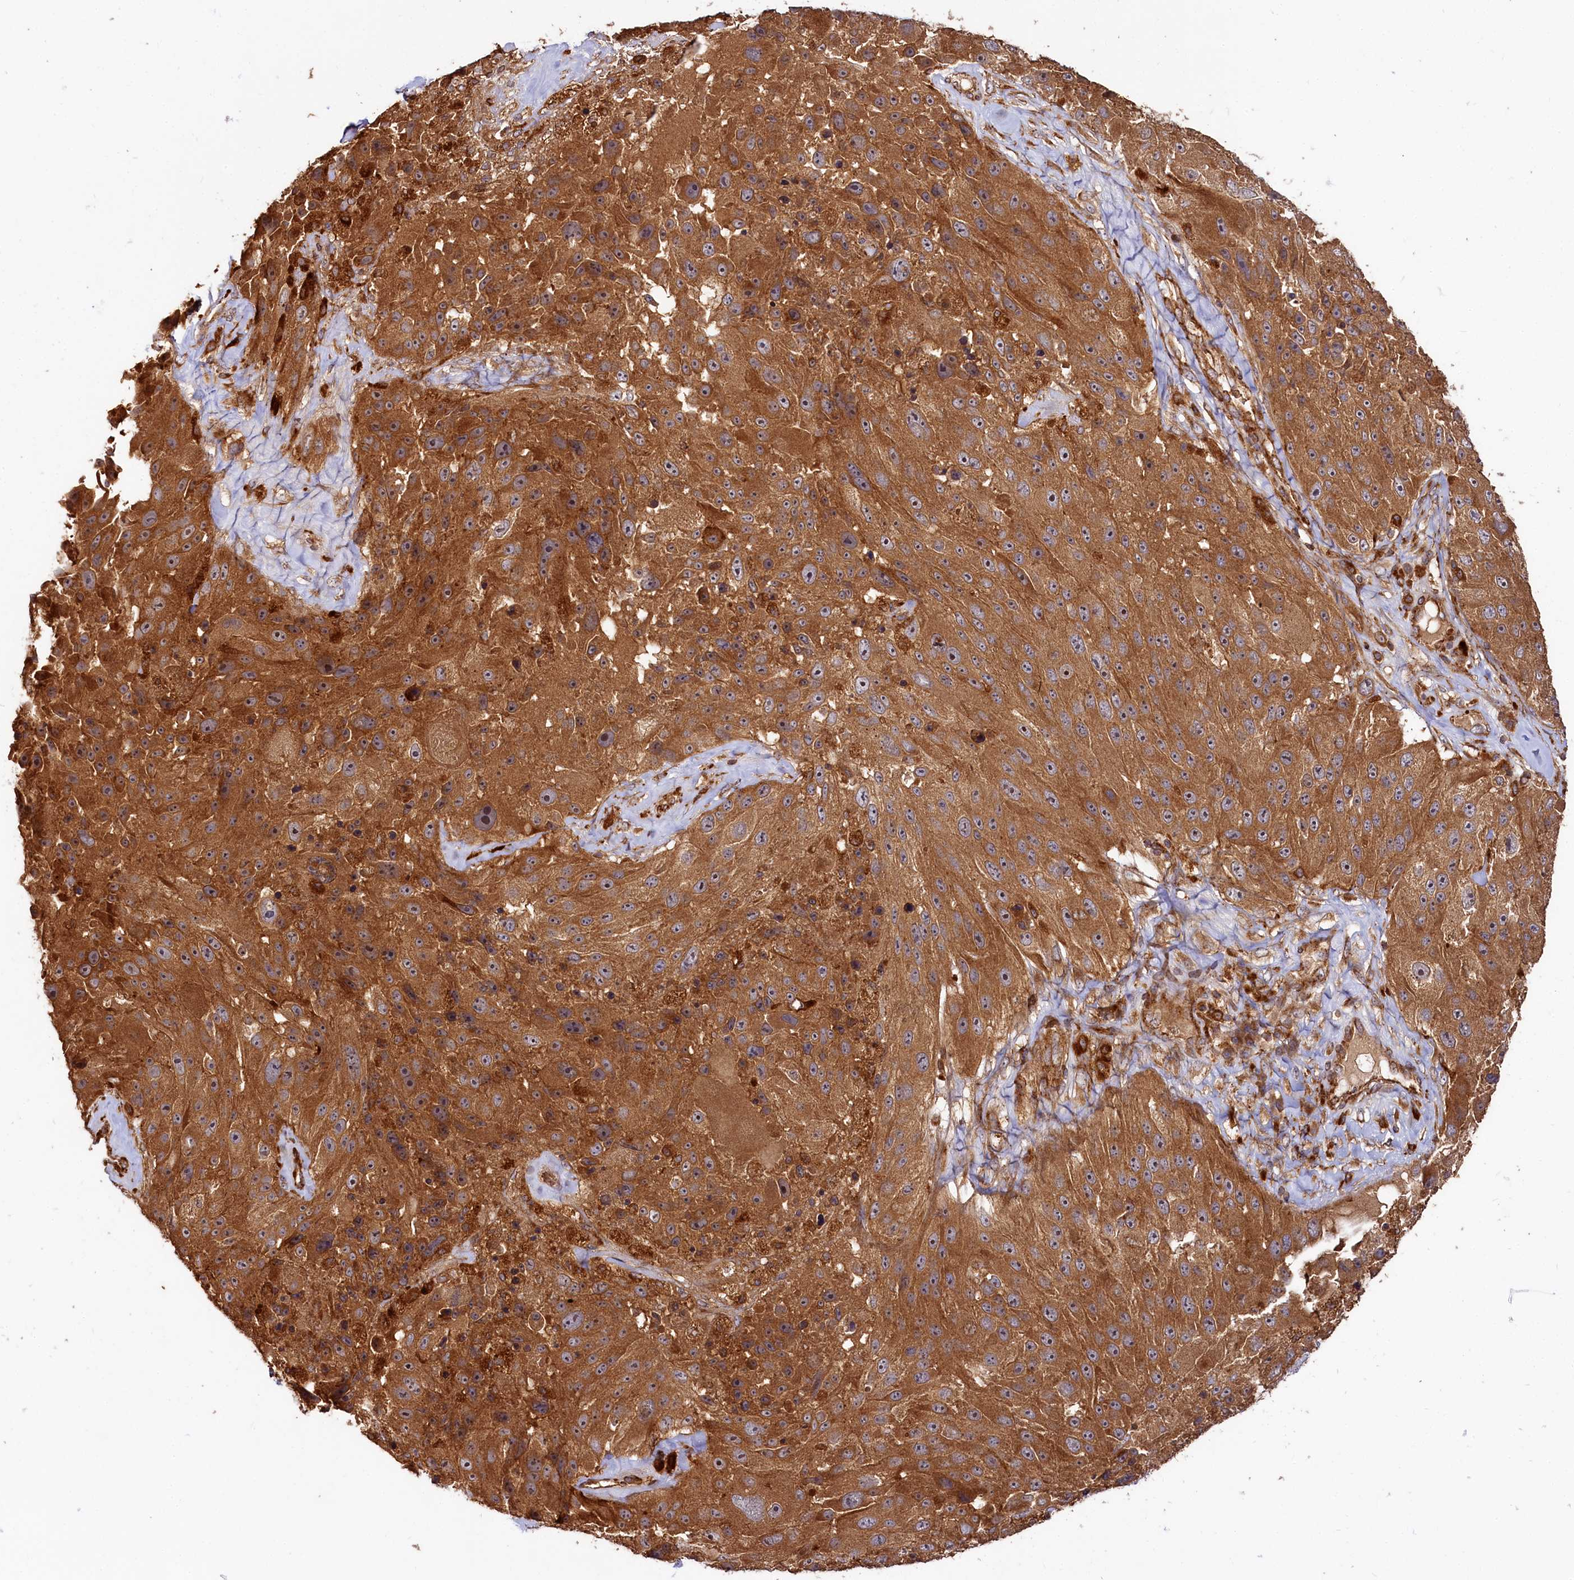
{"staining": {"intensity": "moderate", "quantity": ">75%", "location": "cytoplasmic/membranous"}, "tissue": "melanoma", "cell_type": "Tumor cells", "image_type": "cancer", "snomed": [{"axis": "morphology", "description": "Malignant melanoma, Metastatic site"}, {"axis": "topography", "description": "Lymph node"}], "caption": "Moderate cytoplasmic/membranous positivity is present in approximately >75% of tumor cells in melanoma.", "gene": "WDR73", "patient": {"sex": "male", "age": 62}}